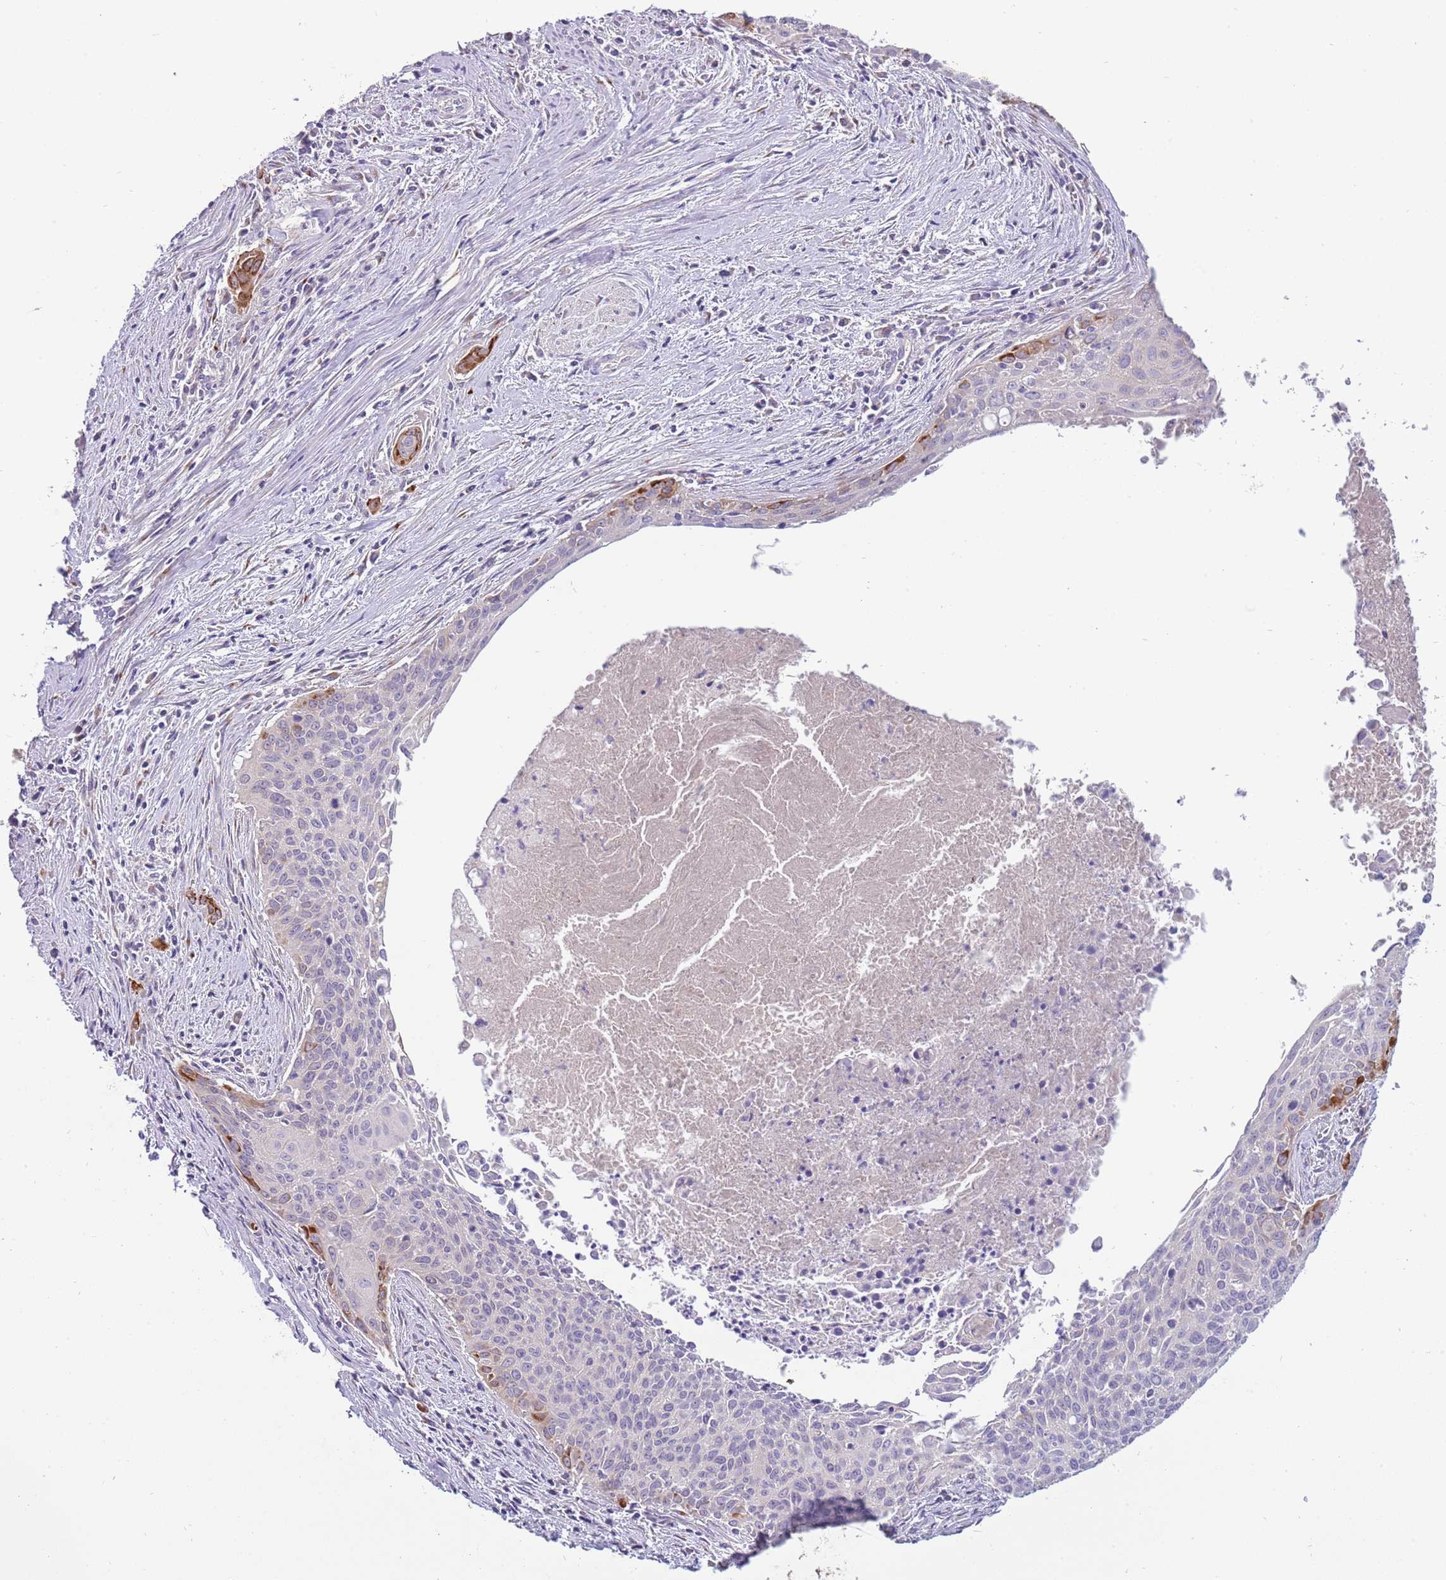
{"staining": {"intensity": "negative", "quantity": "none", "location": "none"}, "tissue": "cervical cancer", "cell_type": "Tumor cells", "image_type": "cancer", "snomed": [{"axis": "morphology", "description": "Squamous cell carcinoma, NOS"}, {"axis": "topography", "description": "Cervix"}], "caption": "IHC histopathology image of neoplastic tissue: human squamous cell carcinoma (cervical) stained with DAB demonstrates no significant protein expression in tumor cells.", "gene": "CFAP73", "patient": {"sex": "female", "age": 55}}